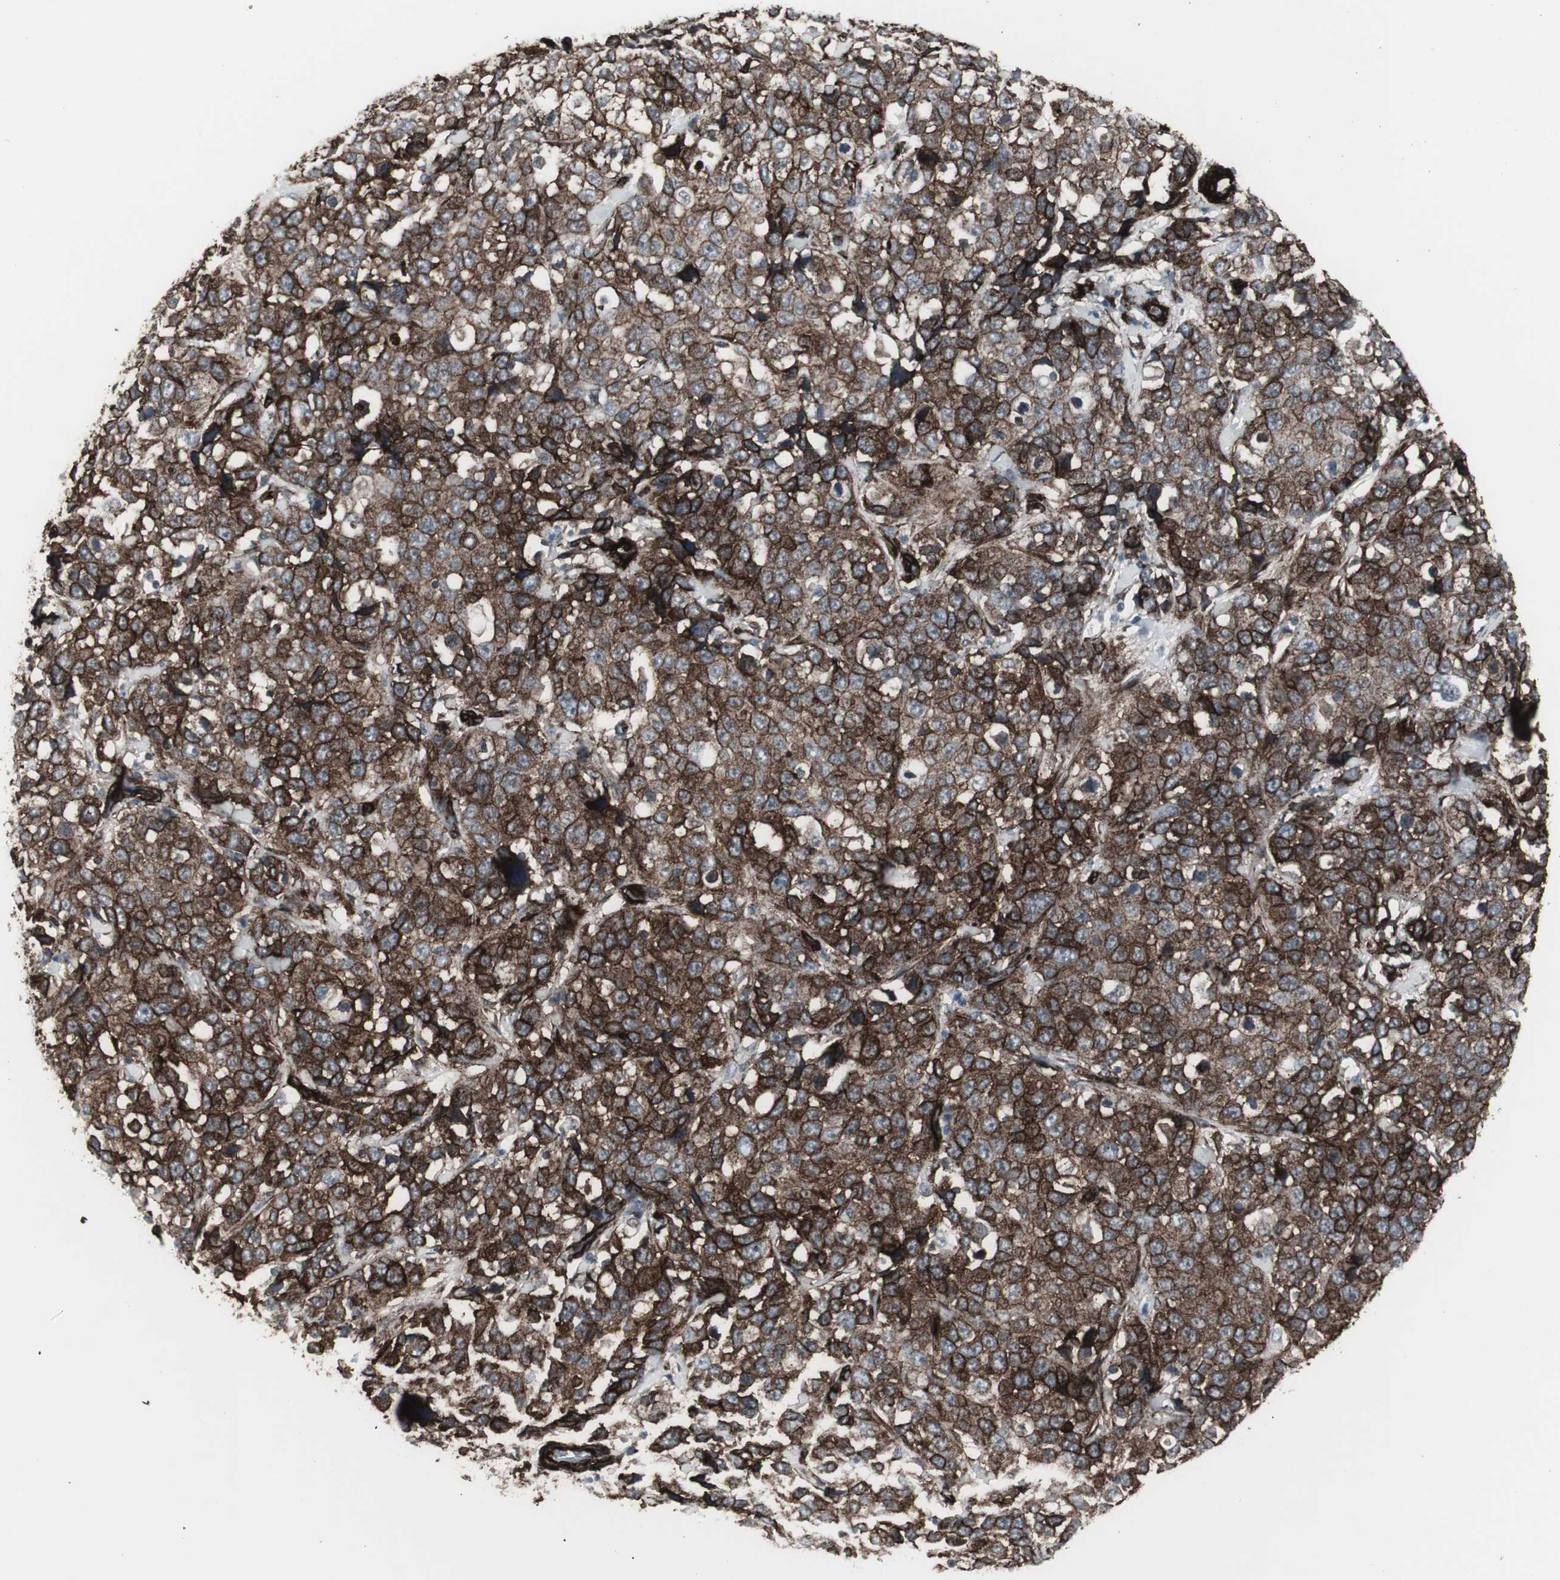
{"staining": {"intensity": "strong", "quantity": ">75%", "location": "cytoplasmic/membranous"}, "tissue": "stomach cancer", "cell_type": "Tumor cells", "image_type": "cancer", "snomed": [{"axis": "morphology", "description": "Normal tissue, NOS"}, {"axis": "morphology", "description": "Adenocarcinoma, NOS"}, {"axis": "topography", "description": "Stomach"}], "caption": "Protein expression analysis of human stomach adenocarcinoma reveals strong cytoplasmic/membranous expression in approximately >75% of tumor cells. Using DAB (3,3'-diaminobenzidine) (brown) and hematoxylin (blue) stains, captured at high magnification using brightfield microscopy.", "gene": "PDGFA", "patient": {"sex": "male", "age": 48}}